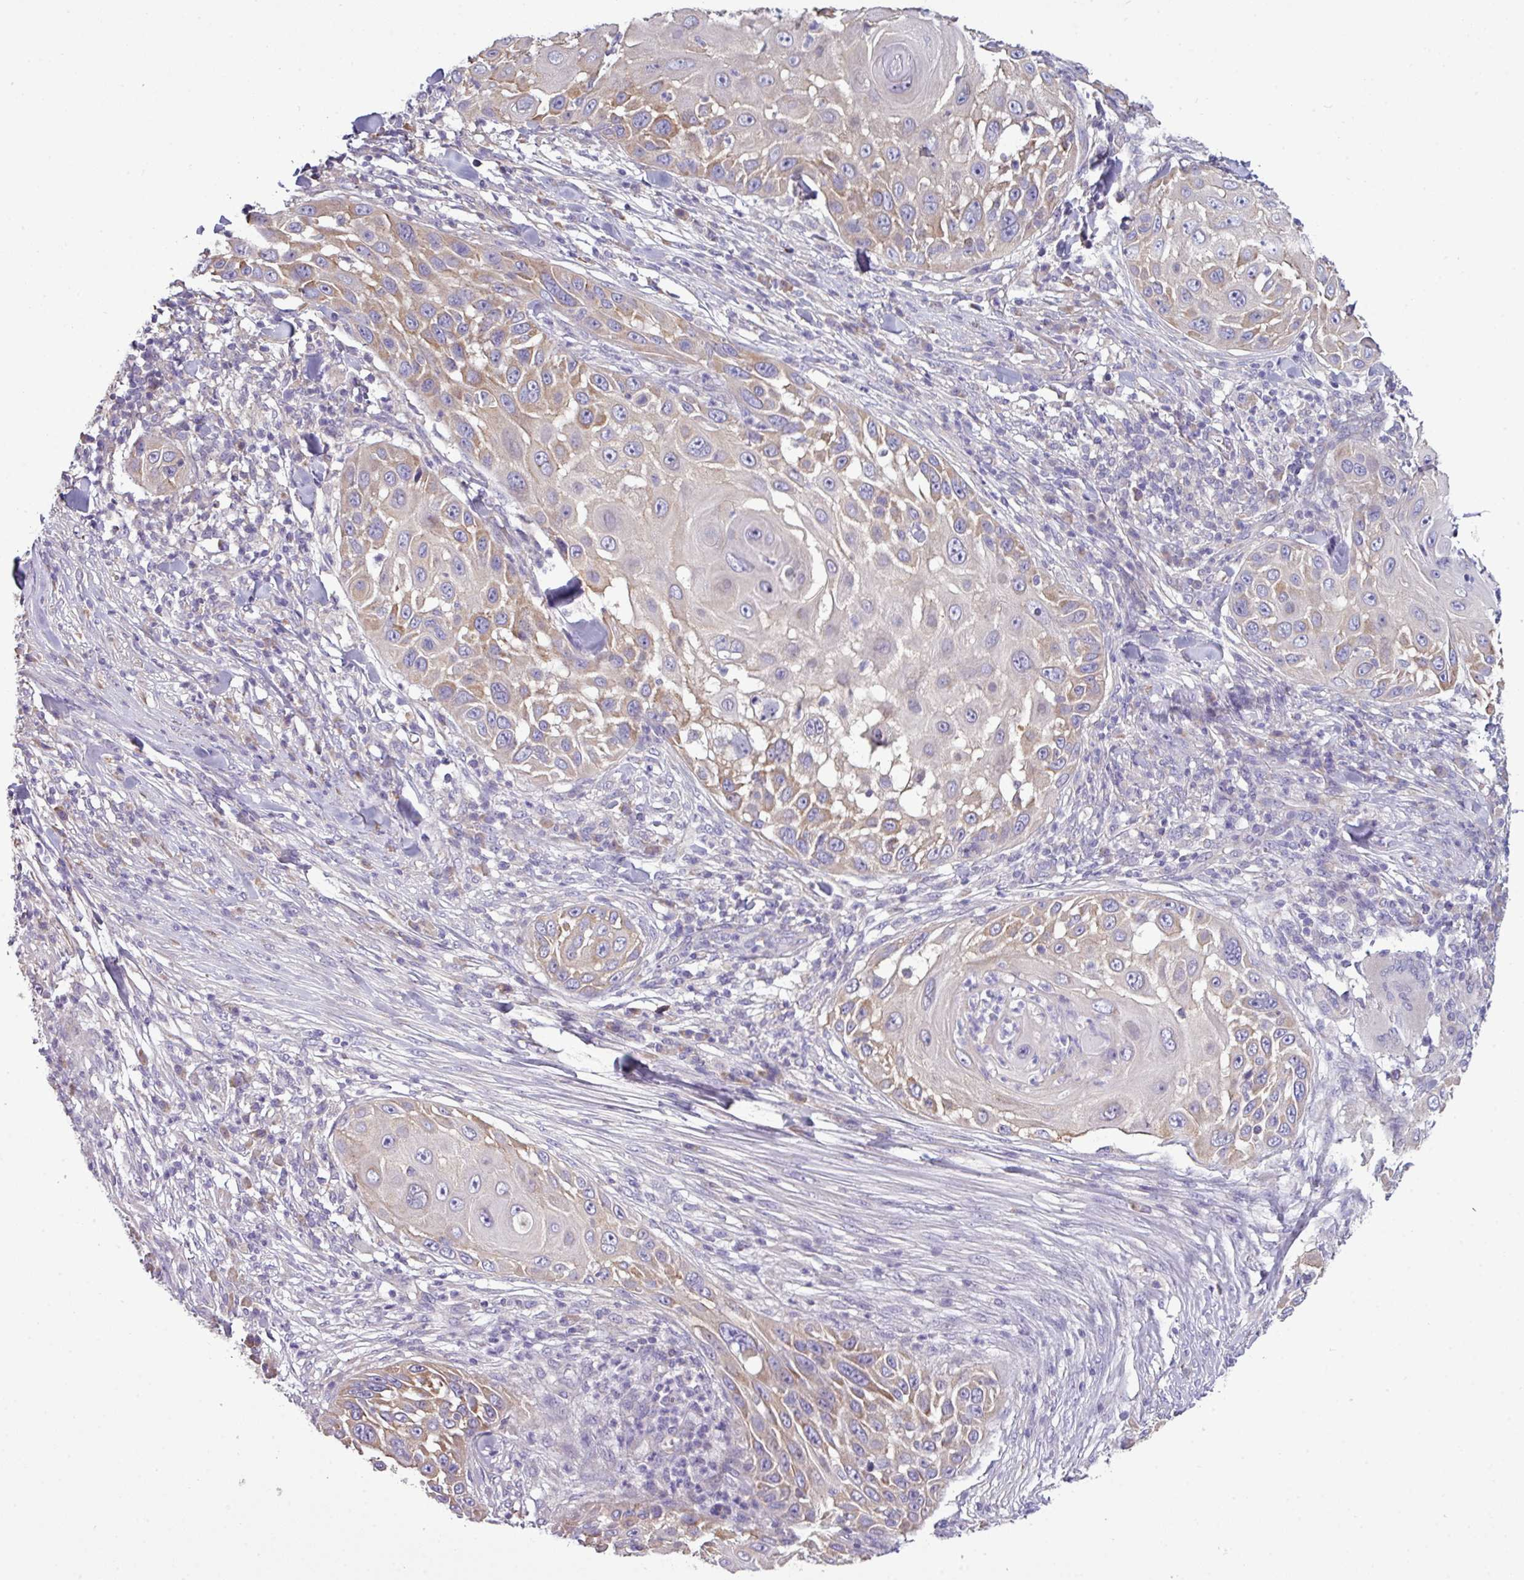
{"staining": {"intensity": "weak", "quantity": "25%-75%", "location": "cytoplasmic/membranous"}, "tissue": "skin cancer", "cell_type": "Tumor cells", "image_type": "cancer", "snomed": [{"axis": "morphology", "description": "Squamous cell carcinoma, NOS"}, {"axis": "topography", "description": "Skin"}], "caption": "DAB immunohistochemical staining of human skin cancer (squamous cell carcinoma) demonstrates weak cytoplasmic/membranous protein staining in about 25%-75% of tumor cells.", "gene": "AGAP5", "patient": {"sex": "female", "age": 44}}